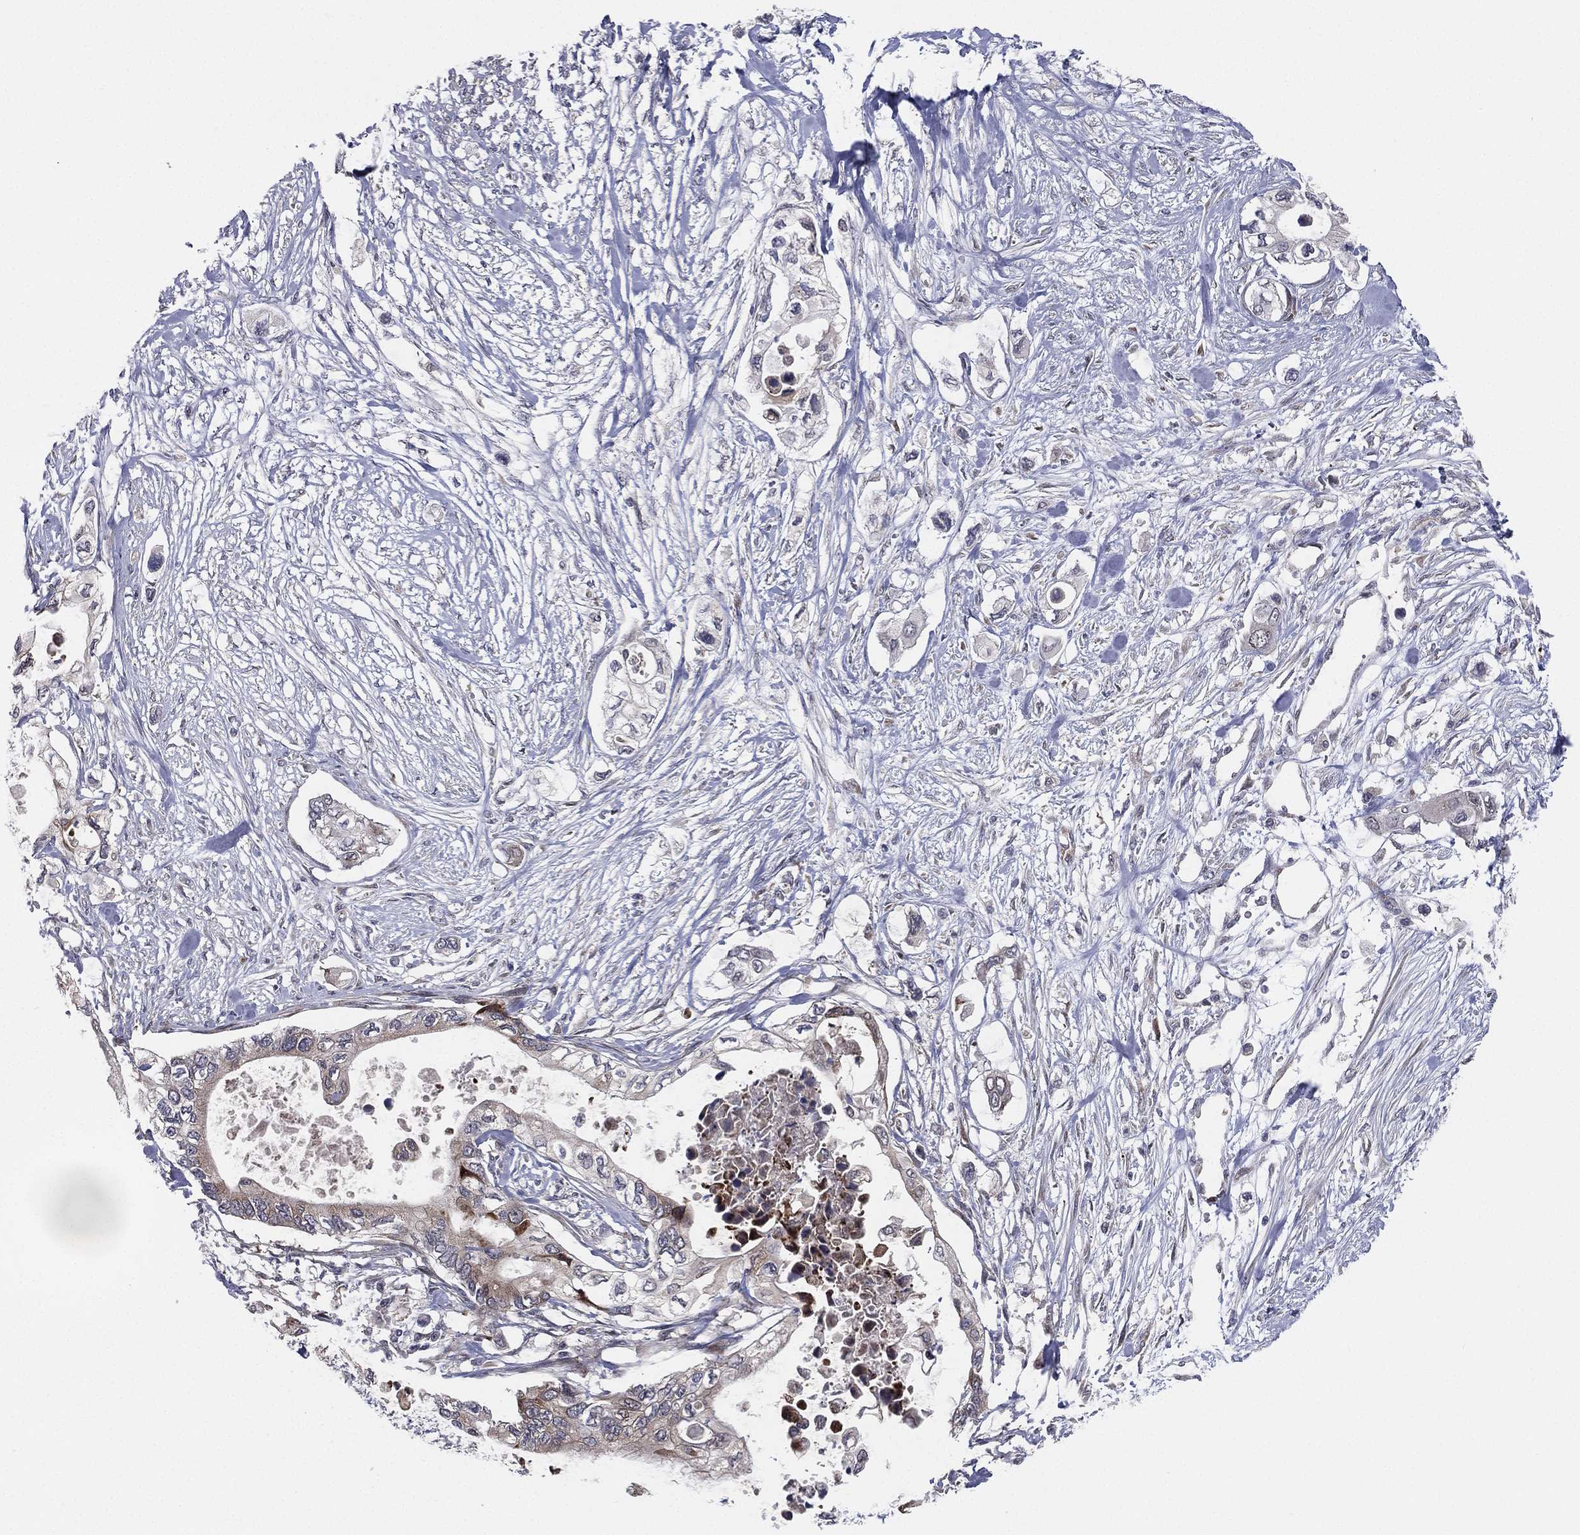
{"staining": {"intensity": "weak", "quantity": "25%-75%", "location": "cytoplasmic/membranous"}, "tissue": "pancreatic cancer", "cell_type": "Tumor cells", "image_type": "cancer", "snomed": [{"axis": "morphology", "description": "Adenocarcinoma, NOS"}, {"axis": "topography", "description": "Pancreas"}], "caption": "Adenocarcinoma (pancreatic) was stained to show a protein in brown. There is low levels of weak cytoplasmic/membranous staining in about 25%-75% of tumor cells. The staining was performed using DAB, with brown indicating positive protein expression. Nuclei are stained blue with hematoxylin.", "gene": "UTP14A", "patient": {"sex": "female", "age": 63}}